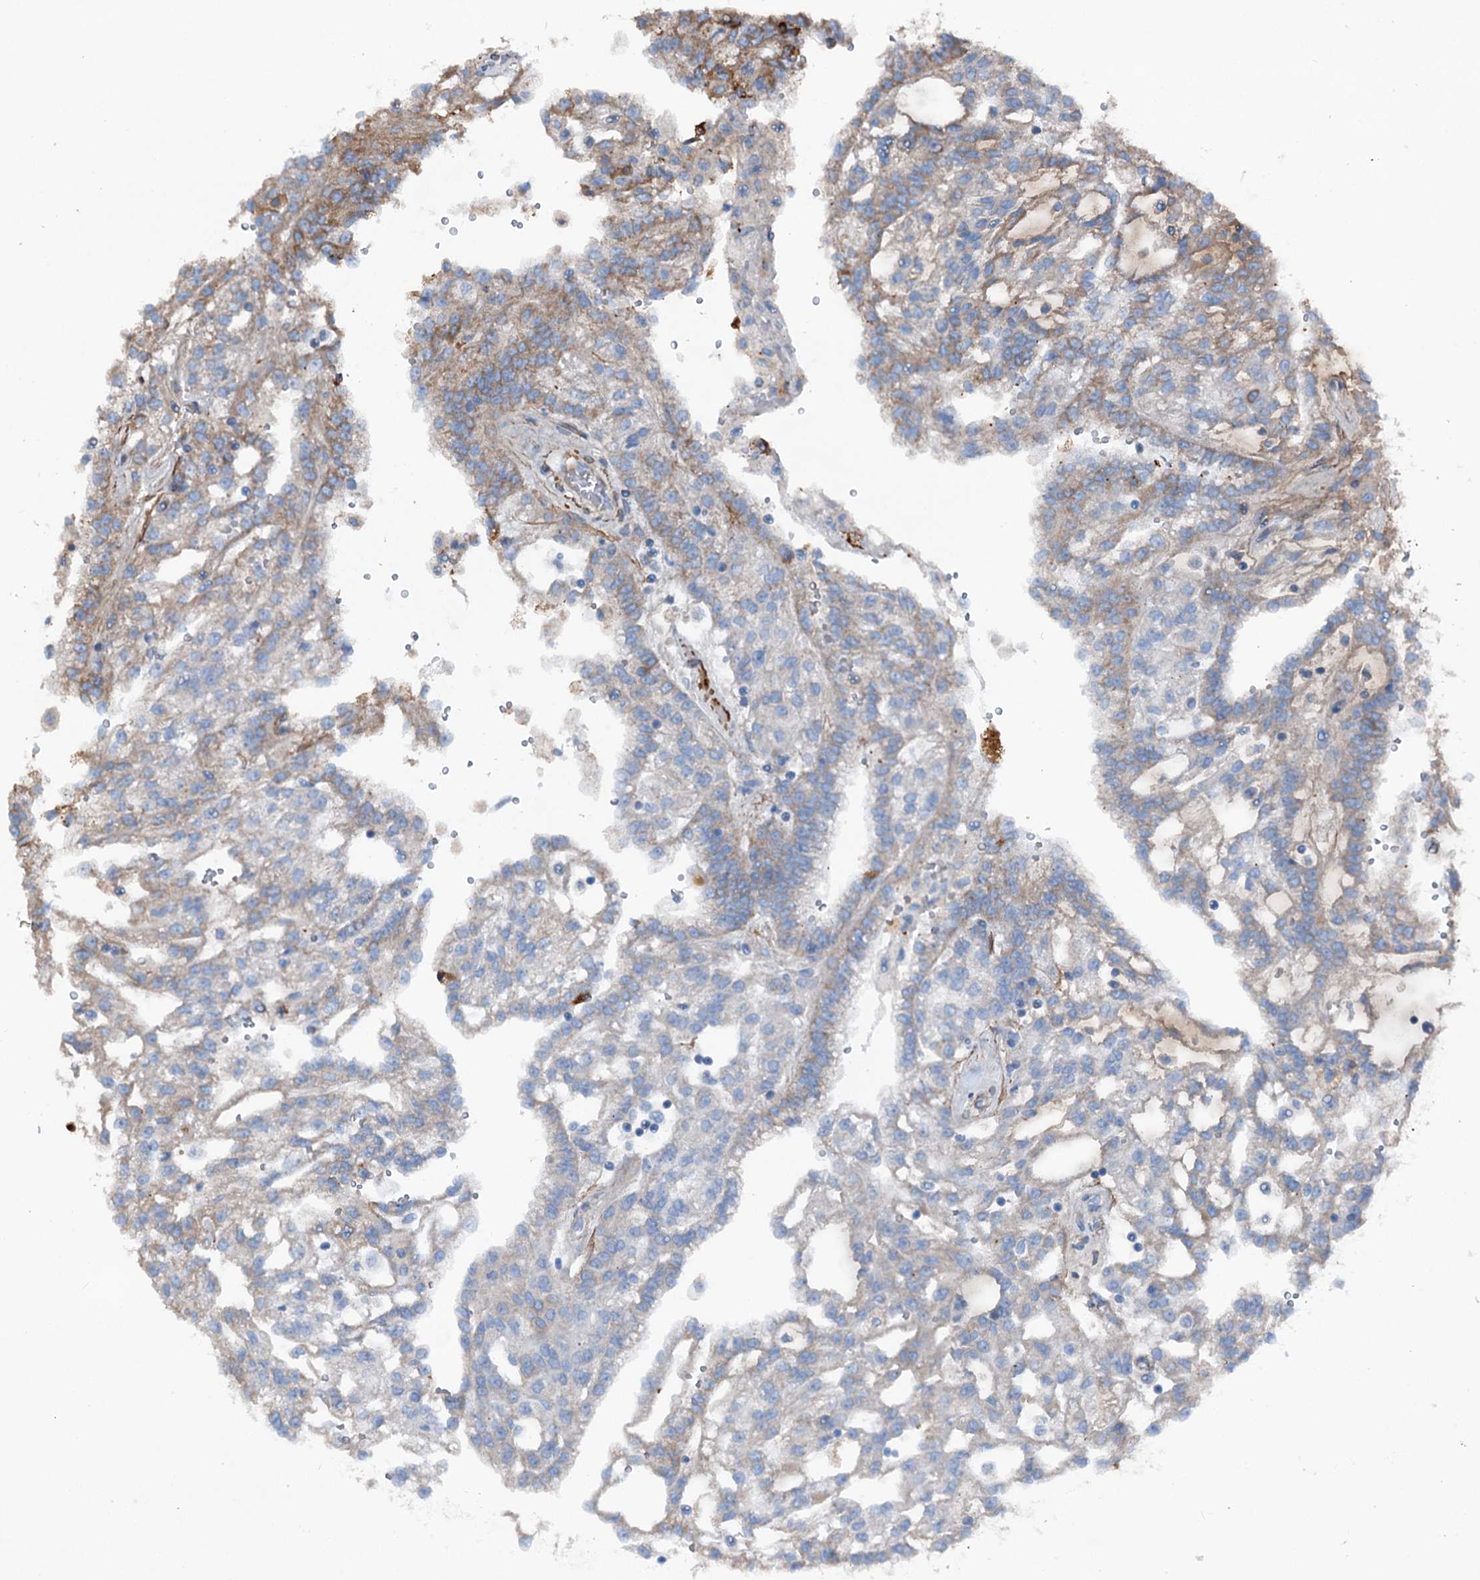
{"staining": {"intensity": "weak", "quantity": "<25%", "location": "cytoplasmic/membranous"}, "tissue": "renal cancer", "cell_type": "Tumor cells", "image_type": "cancer", "snomed": [{"axis": "morphology", "description": "Adenocarcinoma, NOS"}, {"axis": "topography", "description": "Kidney"}], "caption": "Immunohistochemical staining of human renal cancer (adenocarcinoma) reveals no significant positivity in tumor cells.", "gene": "DDIAS", "patient": {"sex": "male", "age": 63}}